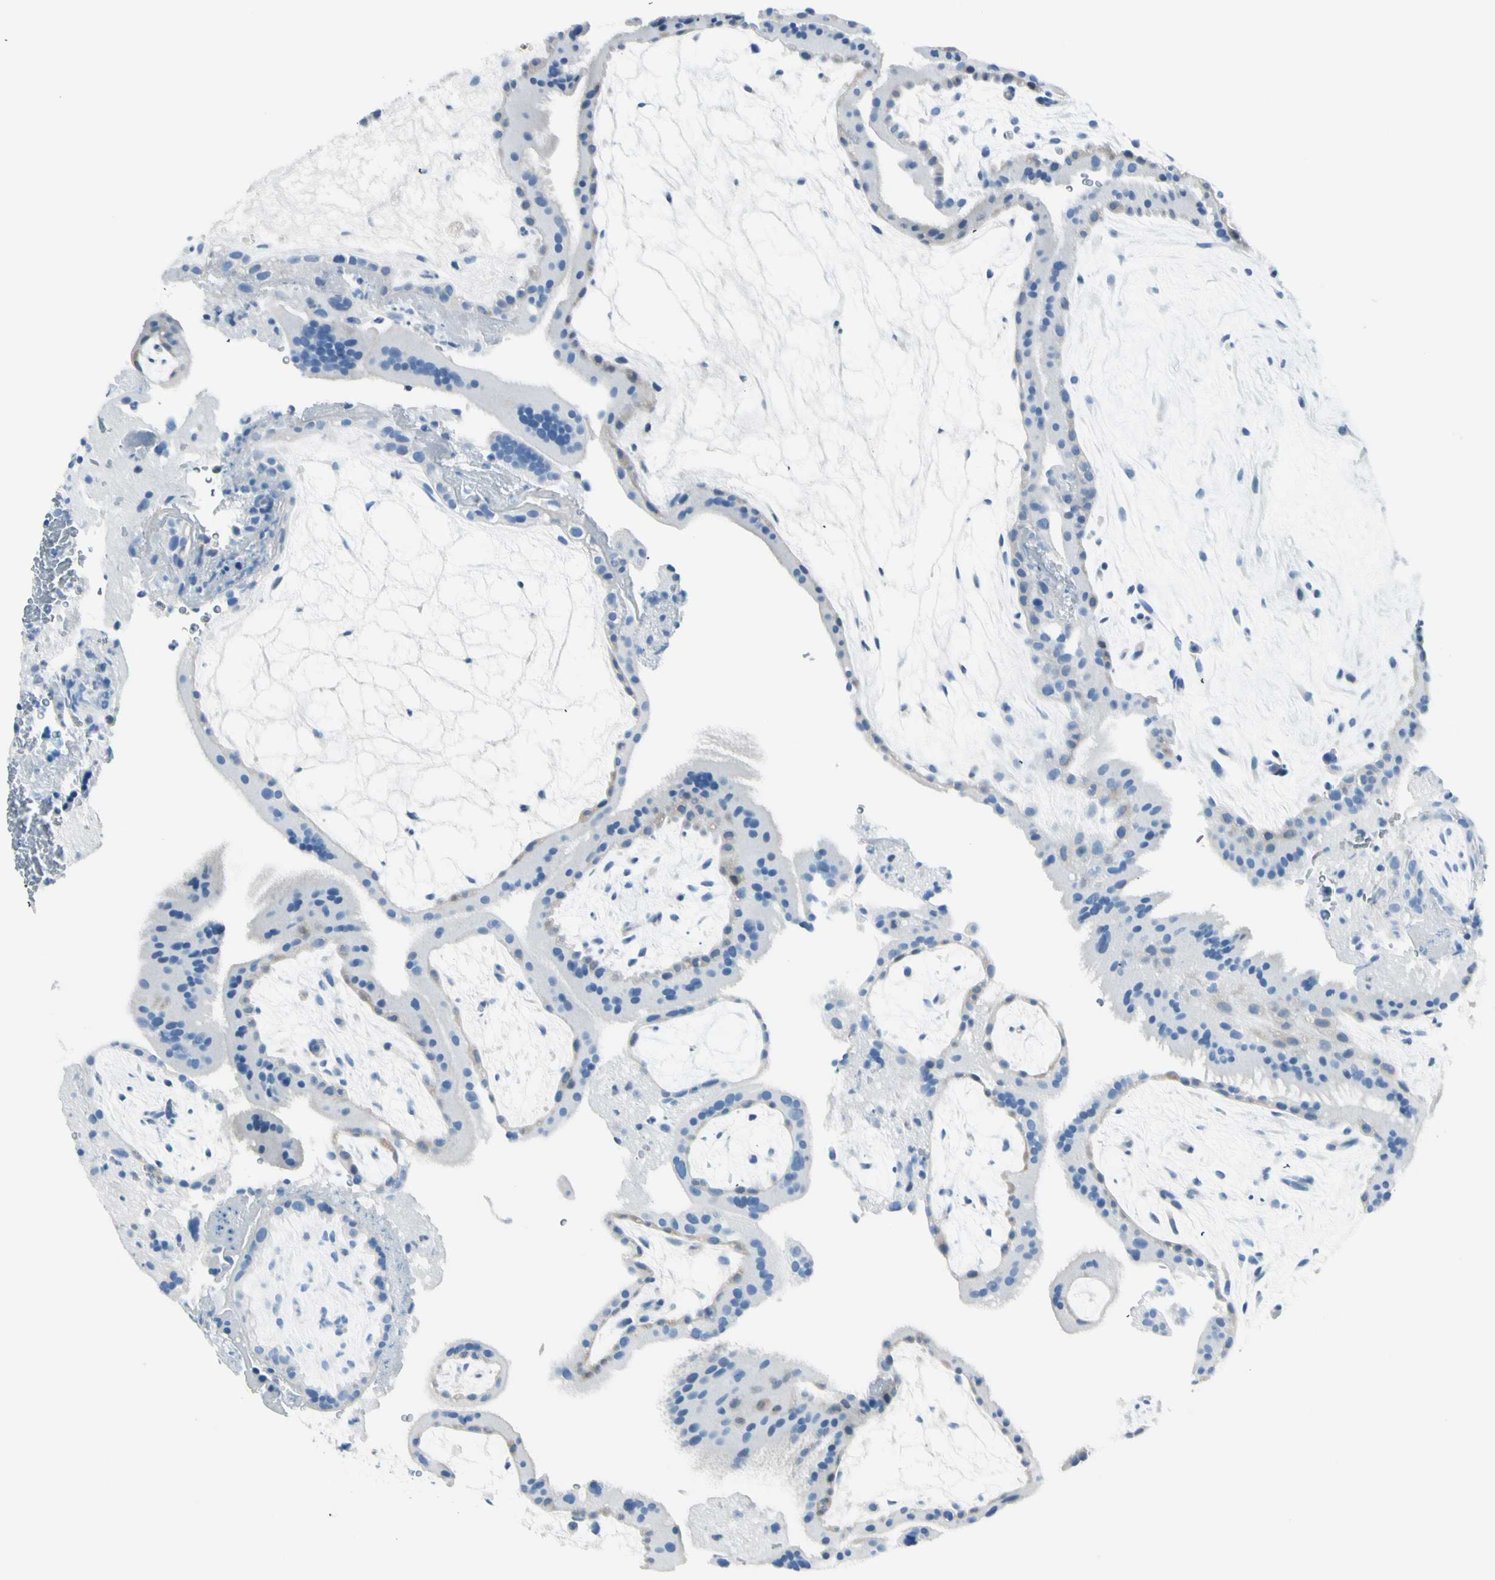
{"staining": {"intensity": "negative", "quantity": "none", "location": "none"}, "tissue": "placenta", "cell_type": "Decidual cells", "image_type": "normal", "snomed": [{"axis": "morphology", "description": "Normal tissue, NOS"}, {"axis": "topography", "description": "Placenta"}], "caption": "Protein analysis of unremarkable placenta displays no significant expression in decidual cells. (Brightfield microscopy of DAB immunohistochemistry (IHC) at high magnification).", "gene": "PEBP1", "patient": {"sex": "female", "age": 19}}